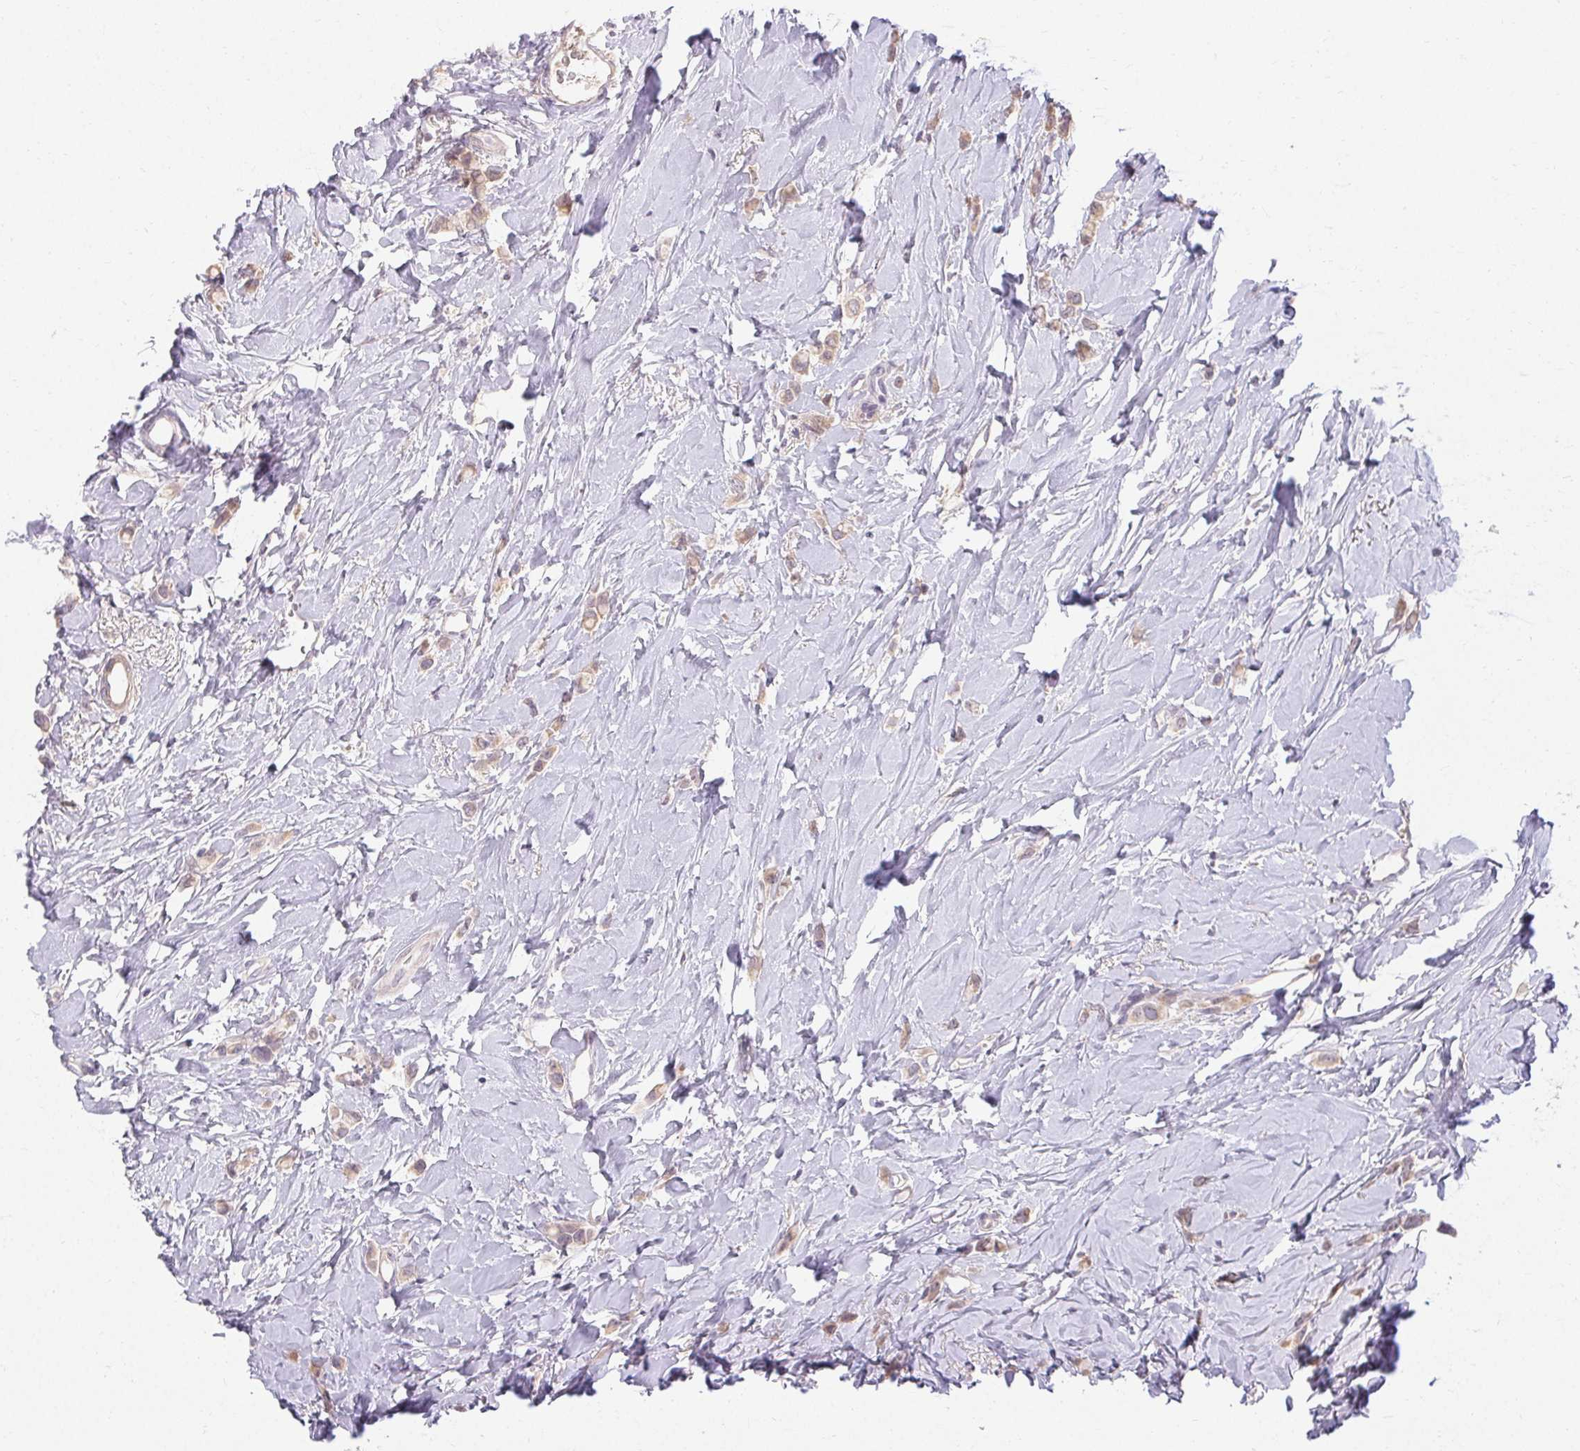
{"staining": {"intensity": "moderate", "quantity": ">75%", "location": "cytoplasmic/membranous"}, "tissue": "breast cancer", "cell_type": "Tumor cells", "image_type": "cancer", "snomed": [{"axis": "morphology", "description": "Lobular carcinoma"}, {"axis": "topography", "description": "Breast"}], "caption": "The photomicrograph shows immunohistochemical staining of breast lobular carcinoma. There is moderate cytoplasmic/membranous staining is identified in about >75% of tumor cells.", "gene": "TMEM52B", "patient": {"sex": "female", "age": 66}}